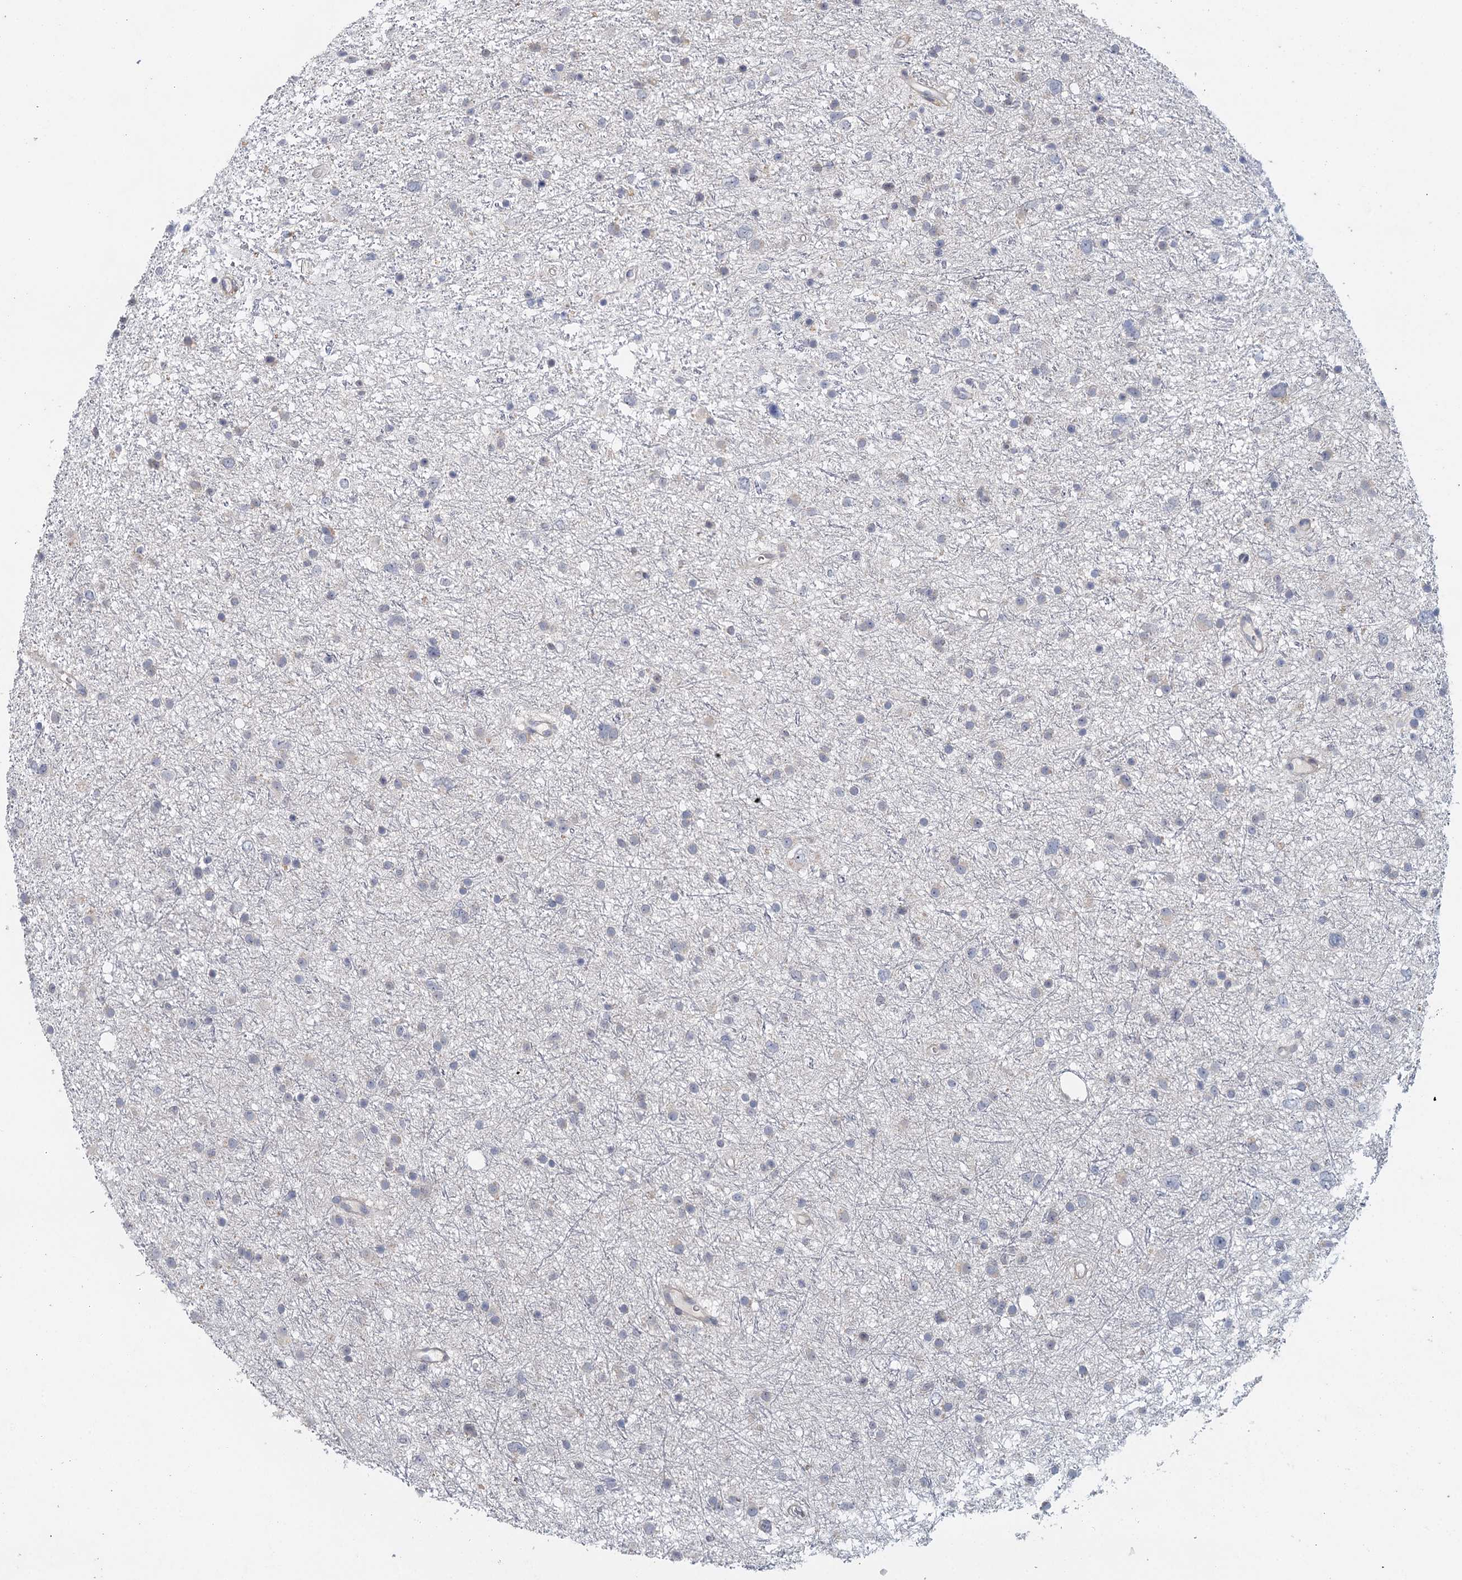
{"staining": {"intensity": "negative", "quantity": "none", "location": "none"}, "tissue": "glioma", "cell_type": "Tumor cells", "image_type": "cancer", "snomed": [{"axis": "morphology", "description": "Glioma, malignant, Low grade"}, {"axis": "topography", "description": "Cerebral cortex"}], "caption": "A high-resolution image shows immunohistochemistry staining of glioma, which exhibits no significant staining in tumor cells. The staining is performed using DAB (3,3'-diaminobenzidine) brown chromogen with nuclei counter-stained in using hematoxylin.", "gene": "MYO7B", "patient": {"sex": "female", "age": 39}}